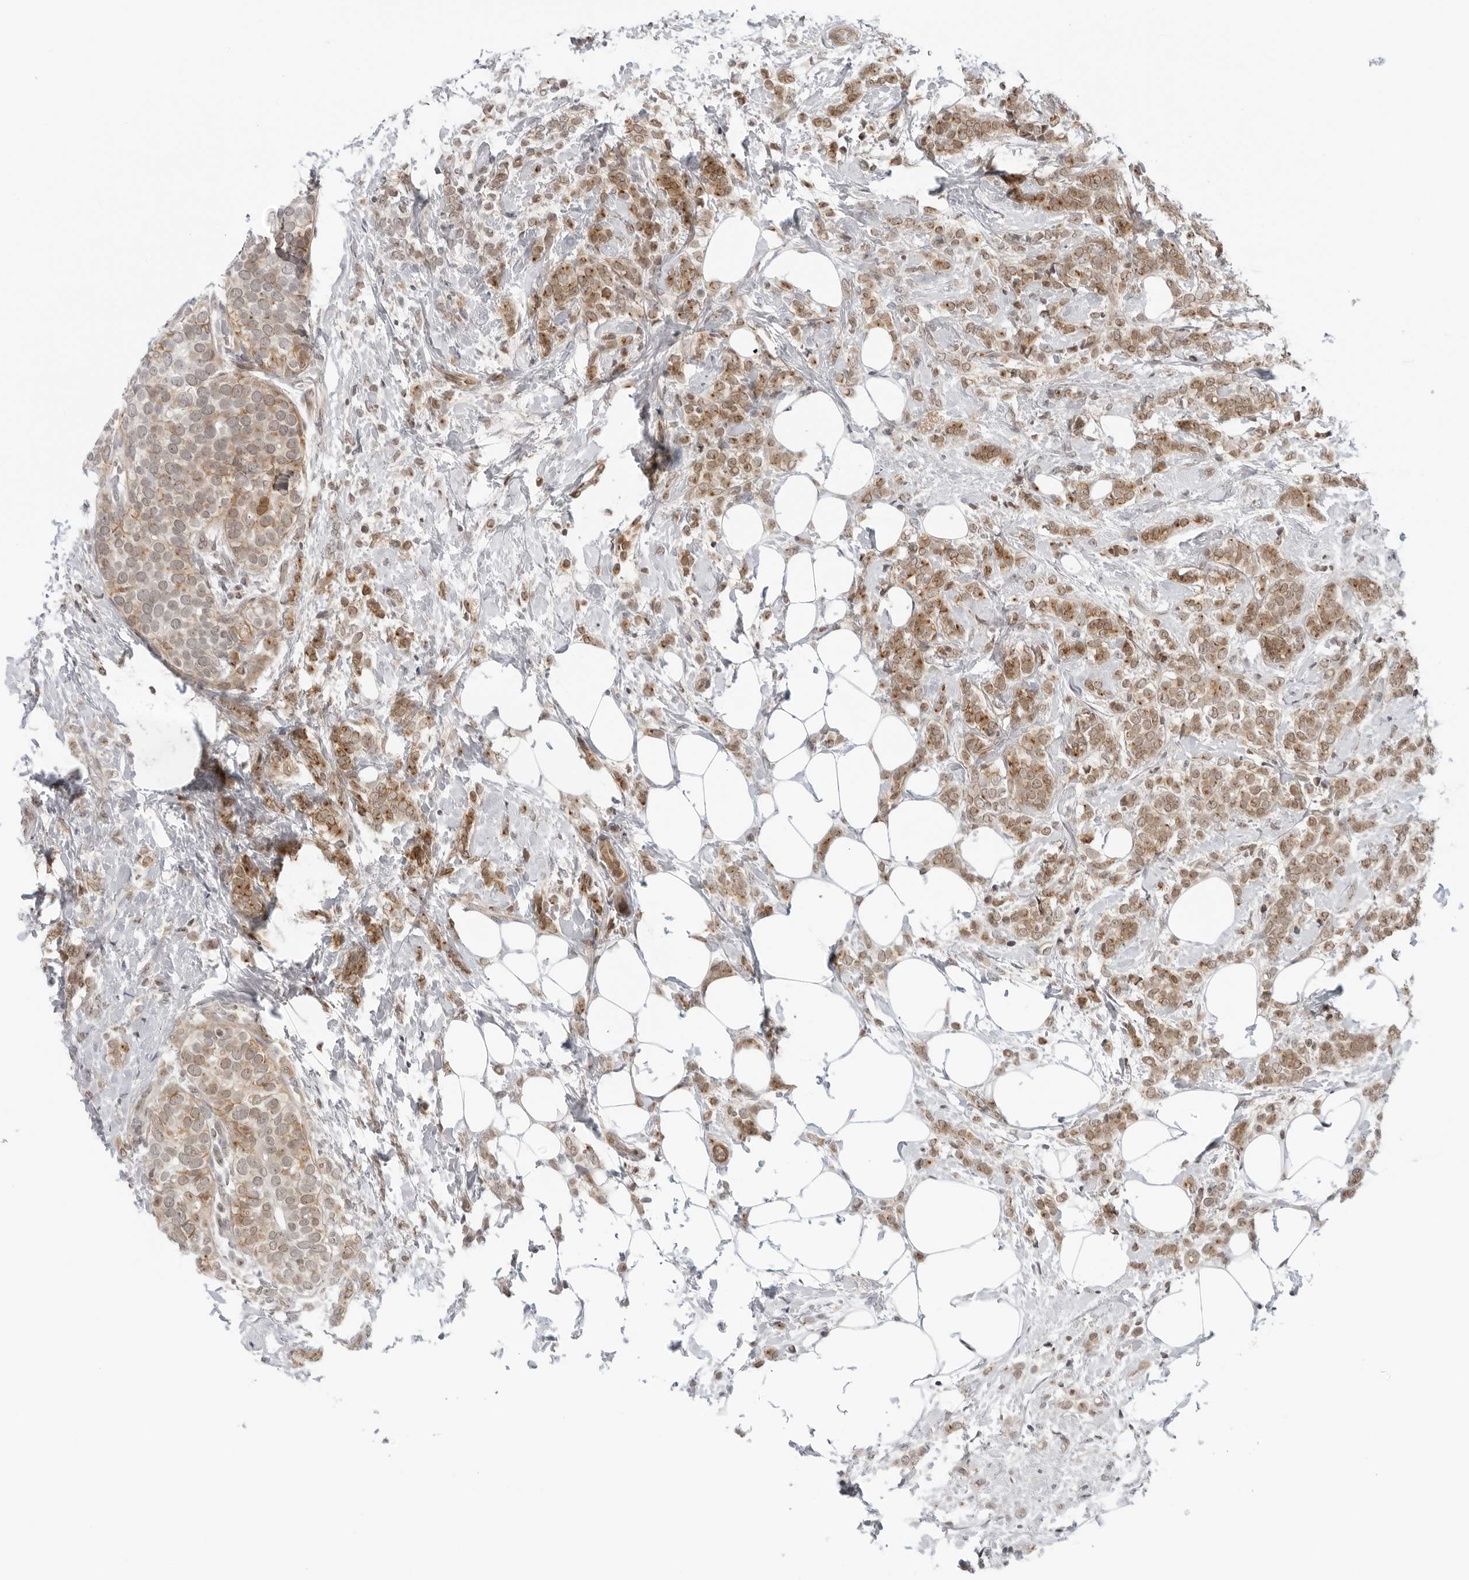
{"staining": {"intensity": "moderate", "quantity": ">75%", "location": "nuclear"}, "tissue": "breast cancer", "cell_type": "Tumor cells", "image_type": "cancer", "snomed": [{"axis": "morphology", "description": "Lobular carcinoma"}, {"axis": "topography", "description": "Breast"}], "caption": "Human breast cancer stained with a protein marker demonstrates moderate staining in tumor cells.", "gene": "SUGCT", "patient": {"sex": "female", "age": 50}}